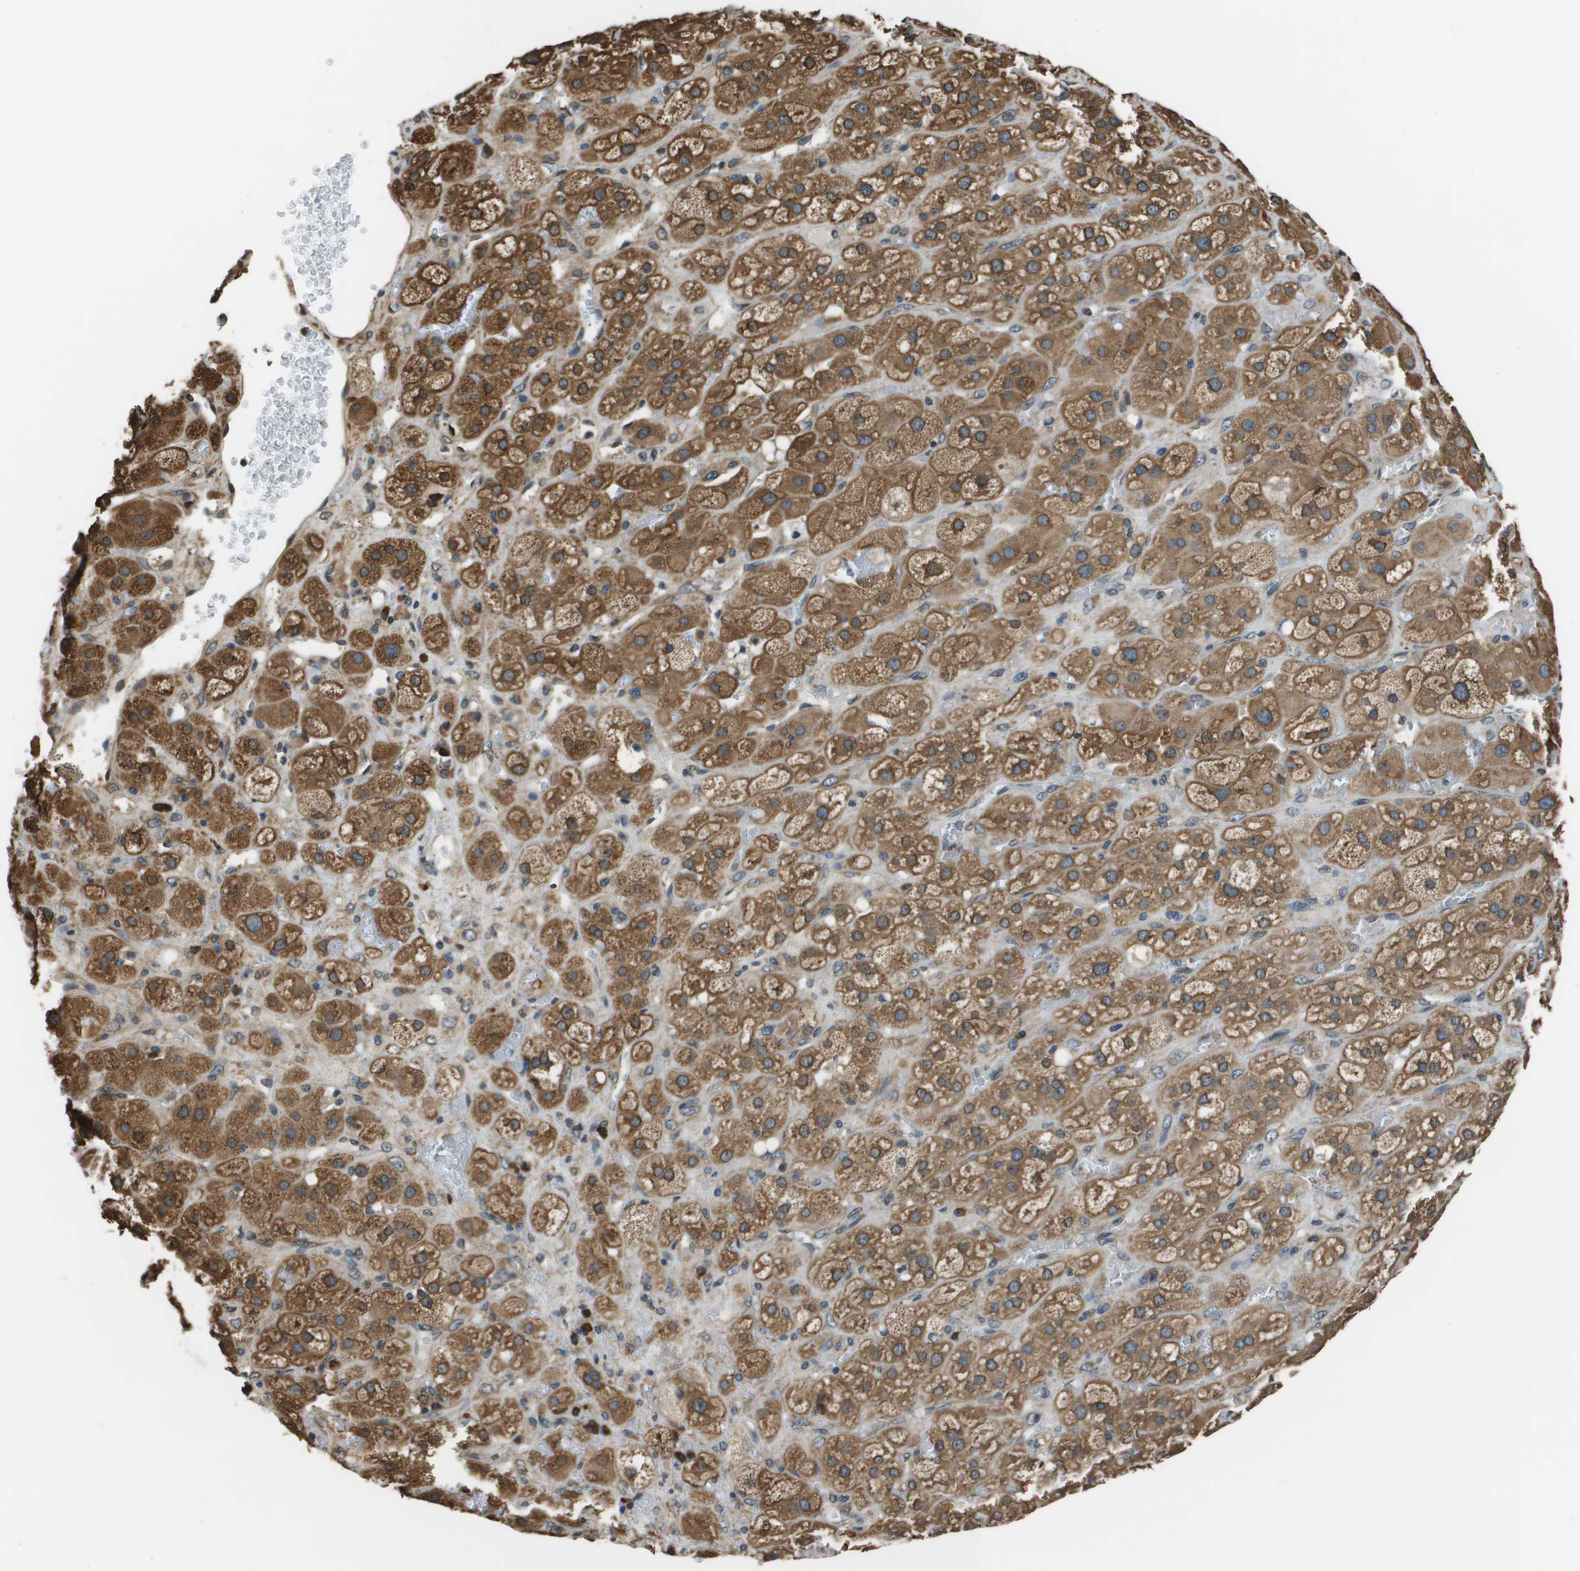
{"staining": {"intensity": "moderate", "quantity": ">75%", "location": "cytoplasmic/membranous"}, "tissue": "adrenal gland", "cell_type": "Glandular cells", "image_type": "normal", "snomed": [{"axis": "morphology", "description": "Normal tissue, NOS"}, {"axis": "topography", "description": "Adrenal gland"}], "caption": "IHC of benign adrenal gland shows medium levels of moderate cytoplasmic/membranous staining in about >75% of glandular cells.", "gene": "SEC62", "patient": {"sex": "female", "age": 47}}